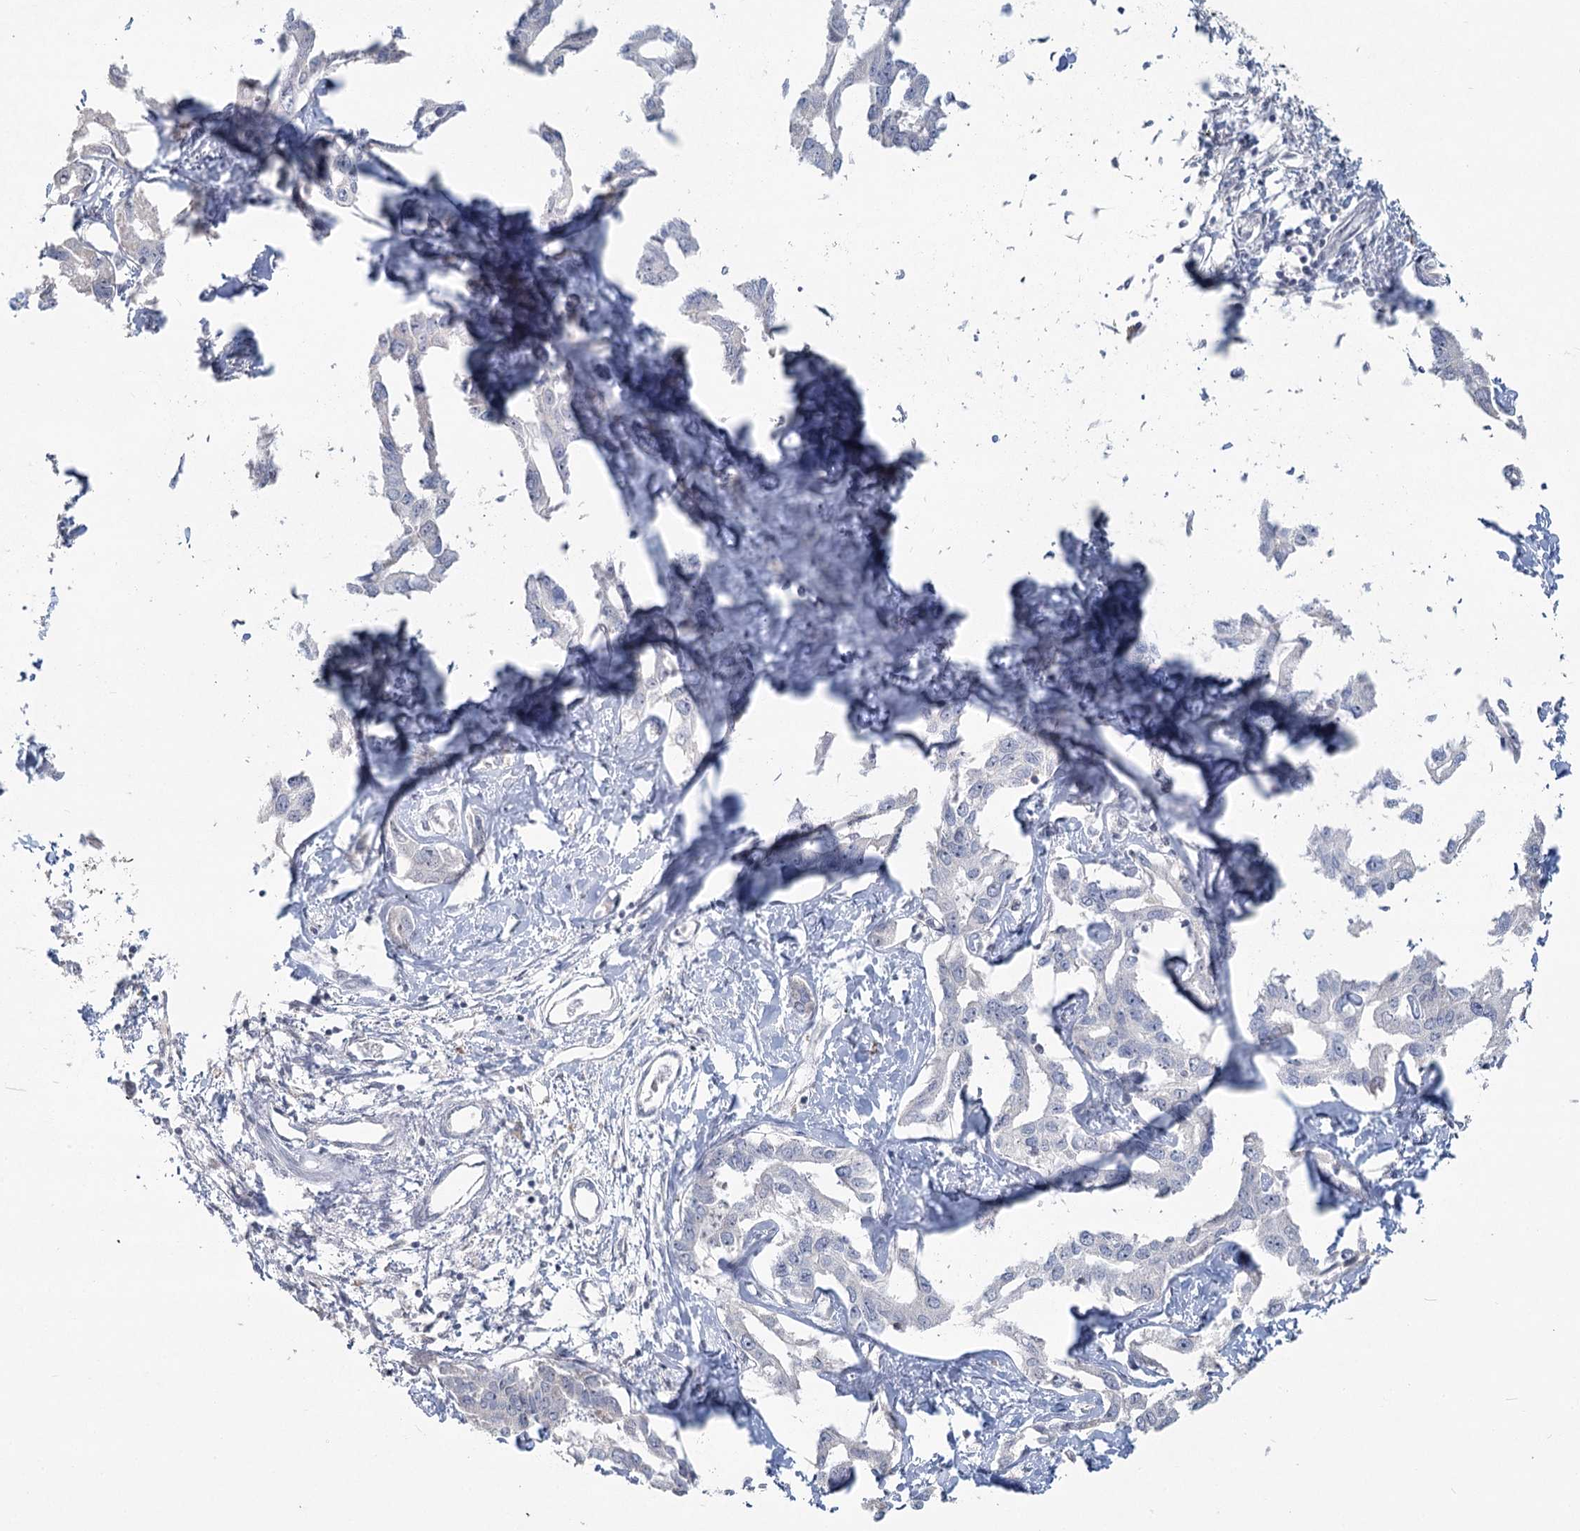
{"staining": {"intensity": "negative", "quantity": "none", "location": "none"}, "tissue": "liver cancer", "cell_type": "Tumor cells", "image_type": "cancer", "snomed": [{"axis": "morphology", "description": "Cholangiocarcinoma"}, {"axis": "topography", "description": "Liver"}], "caption": "DAB immunohistochemical staining of human liver cancer (cholangiocarcinoma) displays no significant staining in tumor cells. Brightfield microscopy of immunohistochemistry (IHC) stained with DAB (brown) and hematoxylin (blue), captured at high magnification.", "gene": "SLC9A3", "patient": {"sex": "male", "age": 59}}